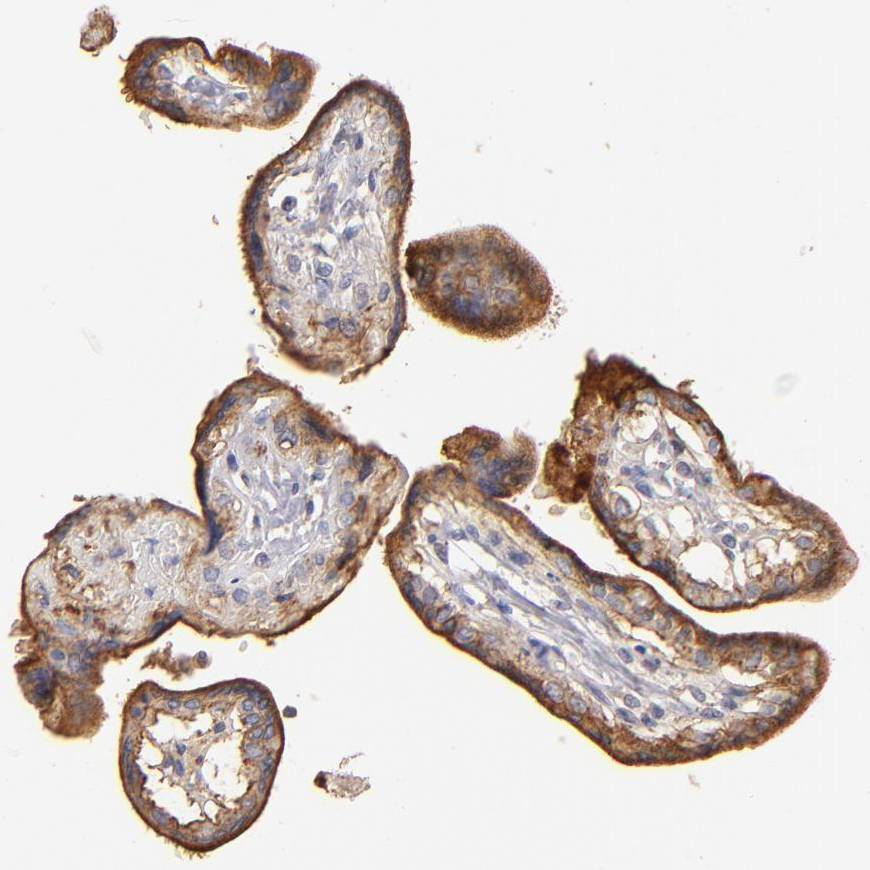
{"staining": {"intensity": "weak", "quantity": "25%-75%", "location": "cytoplasmic/membranous"}, "tissue": "placenta", "cell_type": "Decidual cells", "image_type": "normal", "snomed": [{"axis": "morphology", "description": "Normal tissue, NOS"}, {"axis": "topography", "description": "Placenta"}], "caption": "The image exhibits staining of benign placenta, revealing weak cytoplasmic/membranous protein expression (brown color) within decidual cells. (IHC, brightfield microscopy, high magnification).", "gene": "ABCB1", "patient": {"sex": "female", "age": 31}}